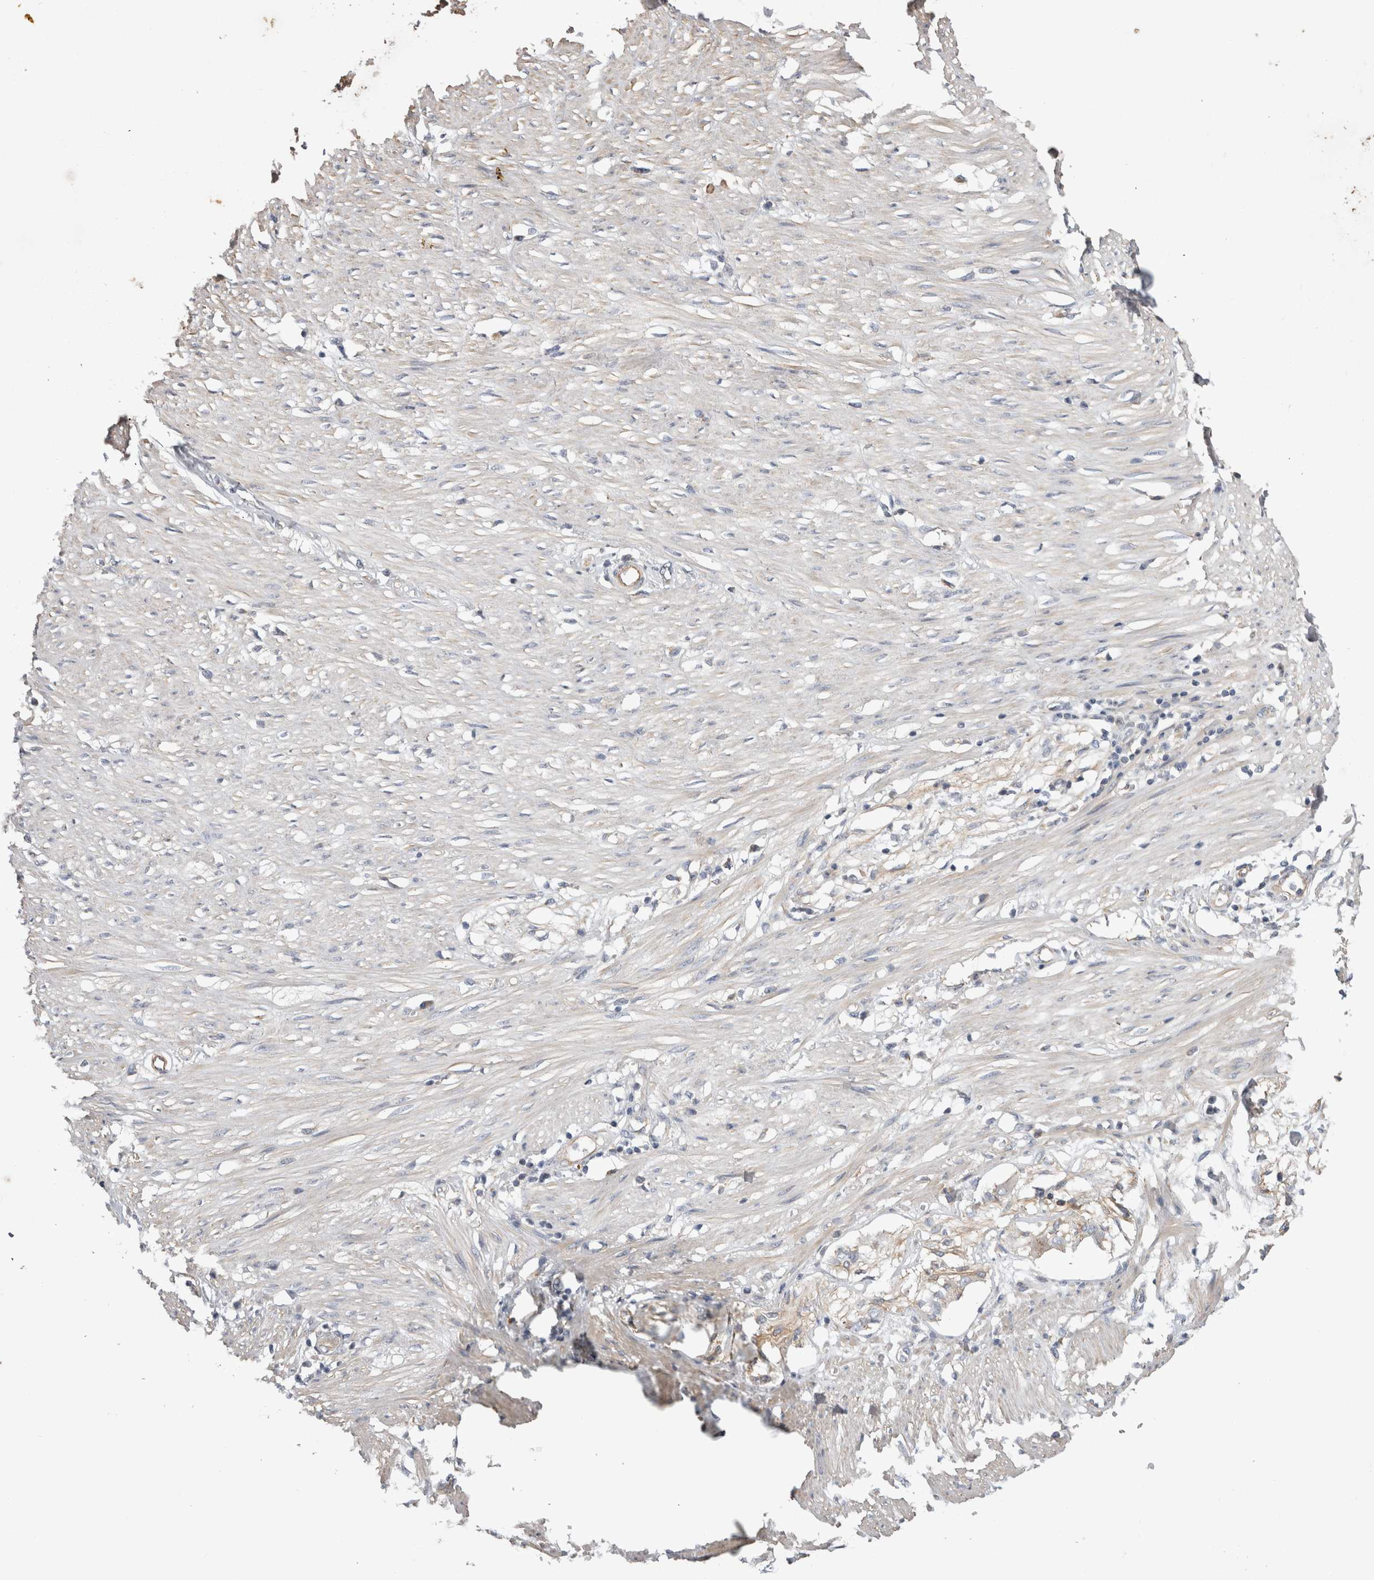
{"staining": {"intensity": "negative", "quantity": "none", "location": "none"}, "tissue": "adipose tissue", "cell_type": "Adipocytes", "image_type": "normal", "snomed": [{"axis": "morphology", "description": "Normal tissue, NOS"}, {"axis": "morphology", "description": "Adenocarcinoma, NOS"}, {"axis": "topography", "description": "Colon"}, {"axis": "topography", "description": "Peripheral nerve tissue"}], "caption": "Immunohistochemistry photomicrograph of normal adipose tissue: adipose tissue stained with DAB (3,3'-diaminobenzidine) demonstrates no significant protein staining in adipocytes.", "gene": "STRADB", "patient": {"sex": "male", "age": 14}}